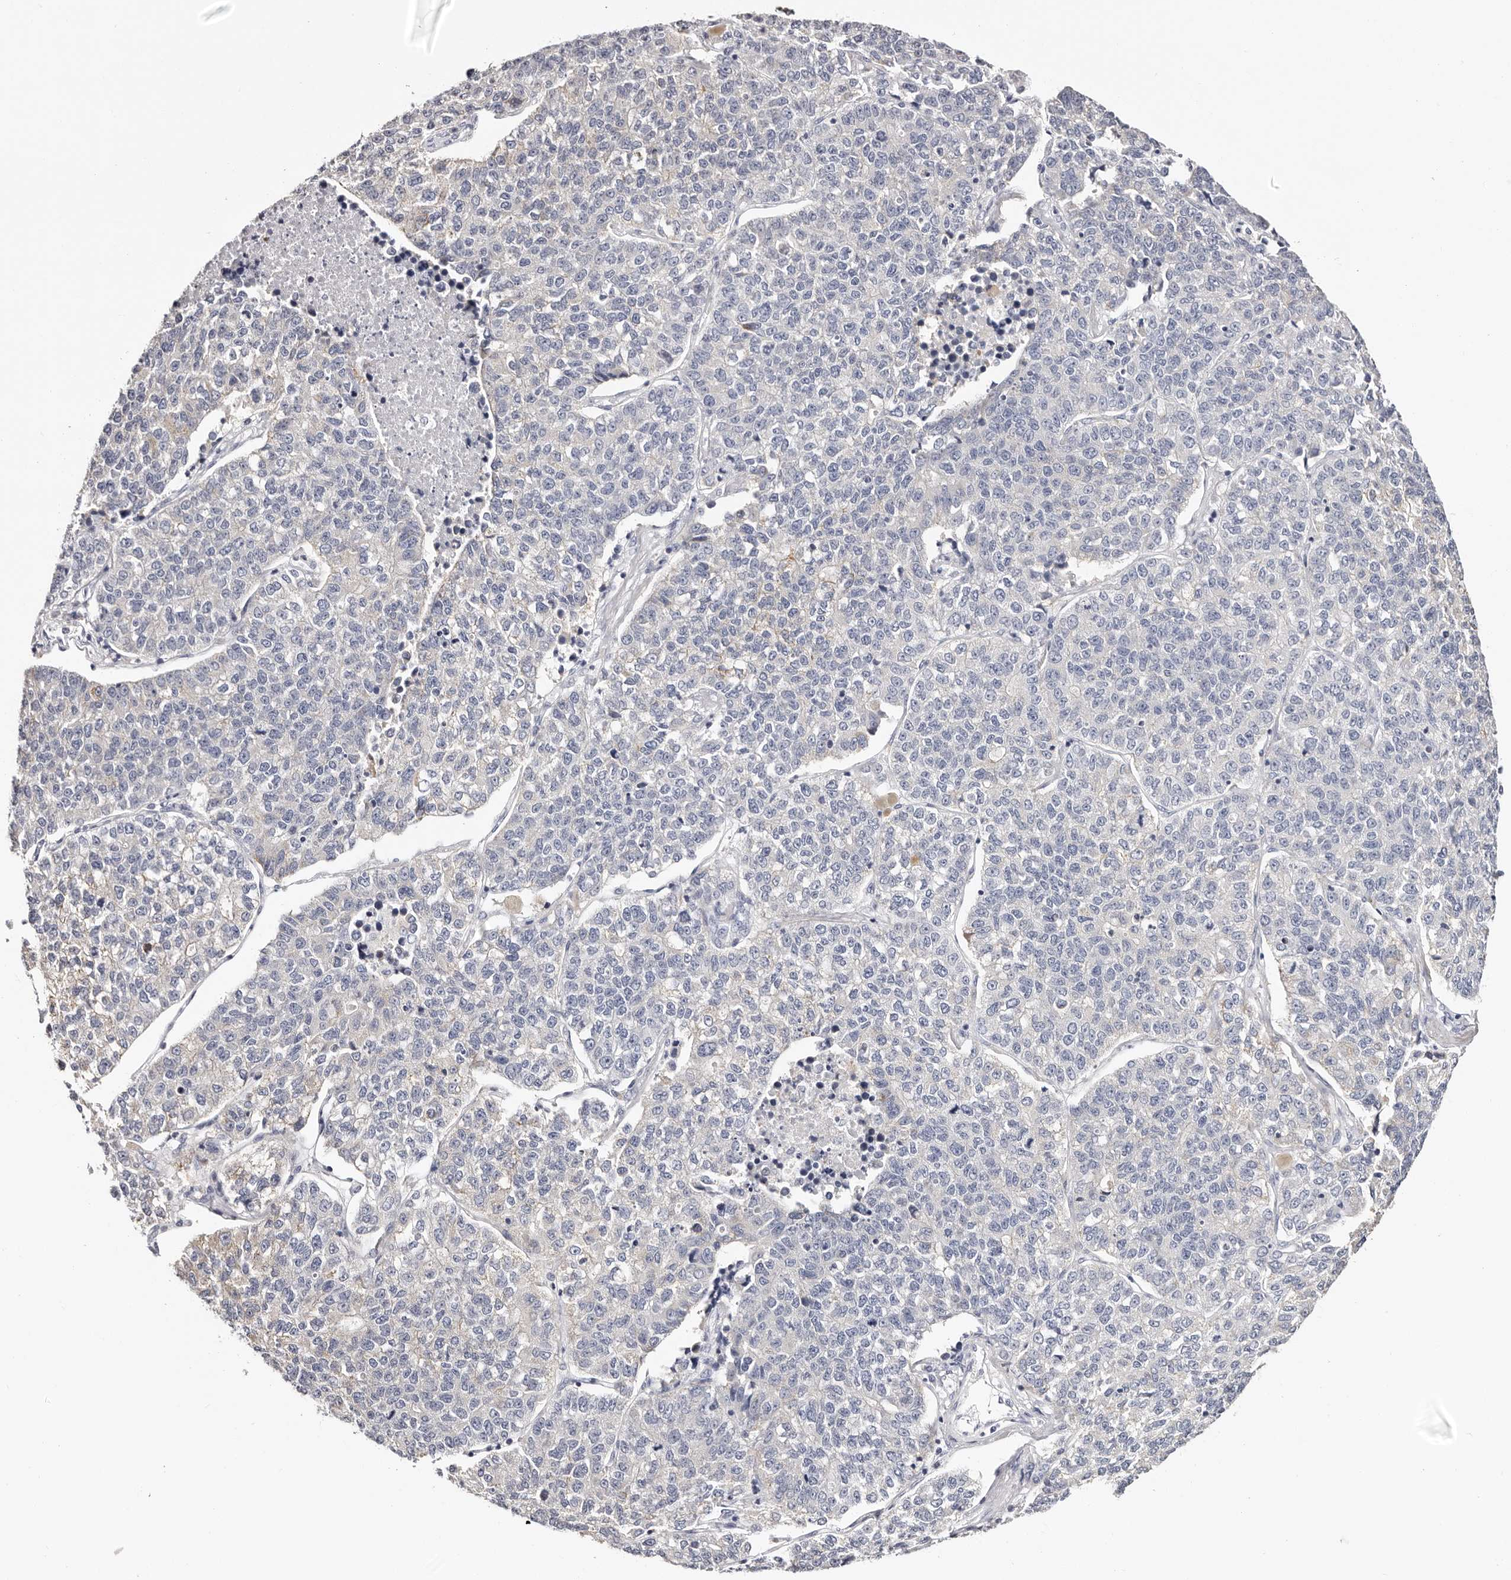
{"staining": {"intensity": "weak", "quantity": "<25%", "location": "cytoplasmic/membranous"}, "tissue": "lung cancer", "cell_type": "Tumor cells", "image_type": "cancer", "snomed": [{"axis": "morphology", "description": "Adenocarcinoma, NOS"}, {"axis": "topography", "description": "Lung"}], "caption": "Image shows no significant protein positivity in tumor cells of lung cancer. Nuclei are stained in blue.", "gene": "ROM1", "patient": {"sex": "male", "age": 49}}